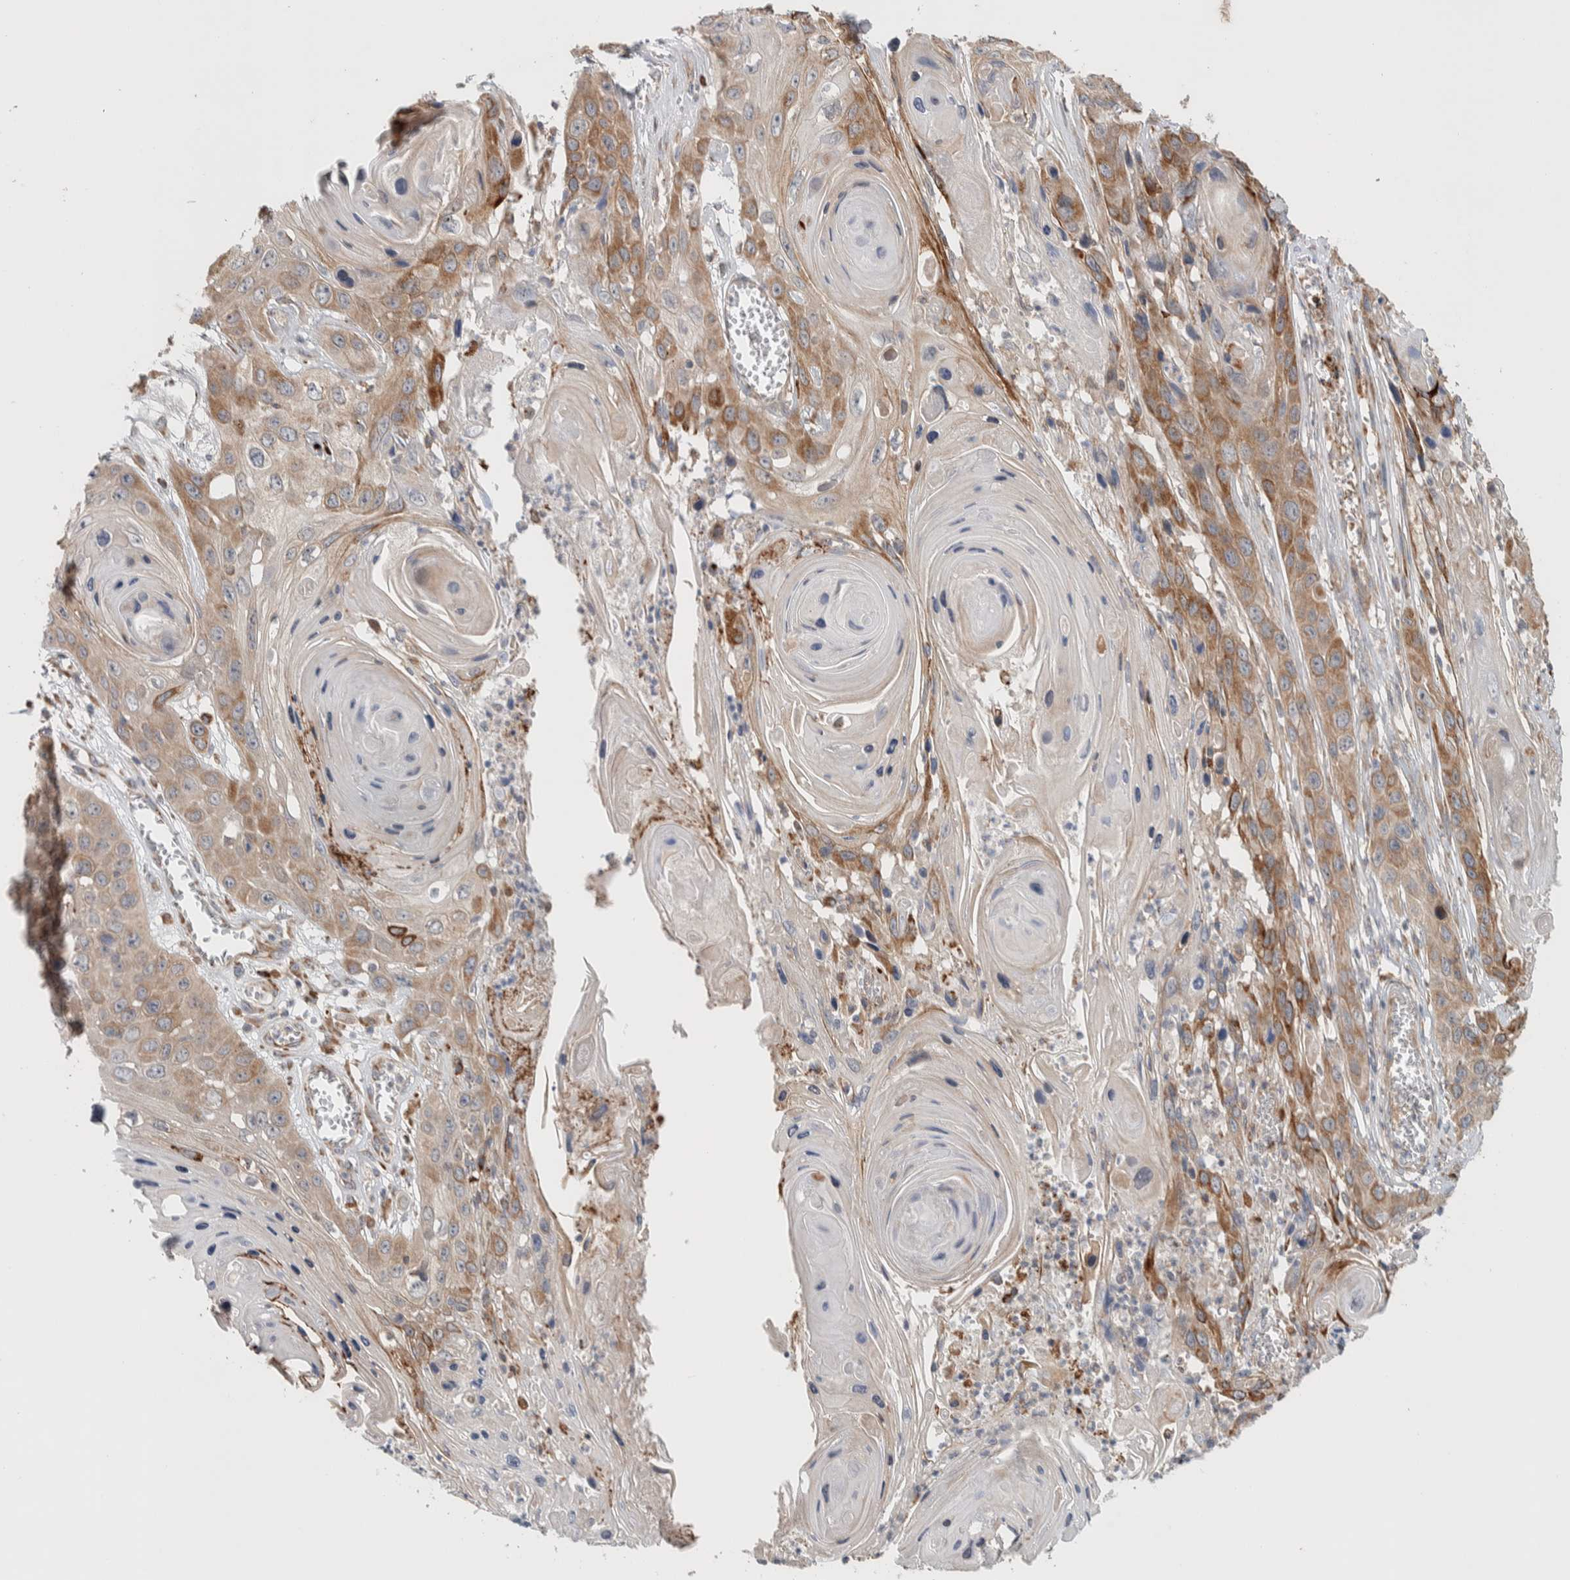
{"staining": {"intensity": "moderate", "quantity": "<25%", "location": "cytoplasmic/membranous"}, "tissue": "skin cancer", "cell_type": "Tumor cells", "image_type": "cancer", "snomed": [{"axis": "morphology", "description": "Squamous cell carcinoma, NOS"}, {"axis": "topography", "description": "Skin"}], "caption": "IHC photomicrograph of skin squamous cell carcinoma stained for a protein (brown), which exhibits low levels of moderate cytoplasmic/membranous positivity in approximately <25% of tumor cells.", "gene": "ADCY8", "patient": {"sex": "male", "age": 55}}